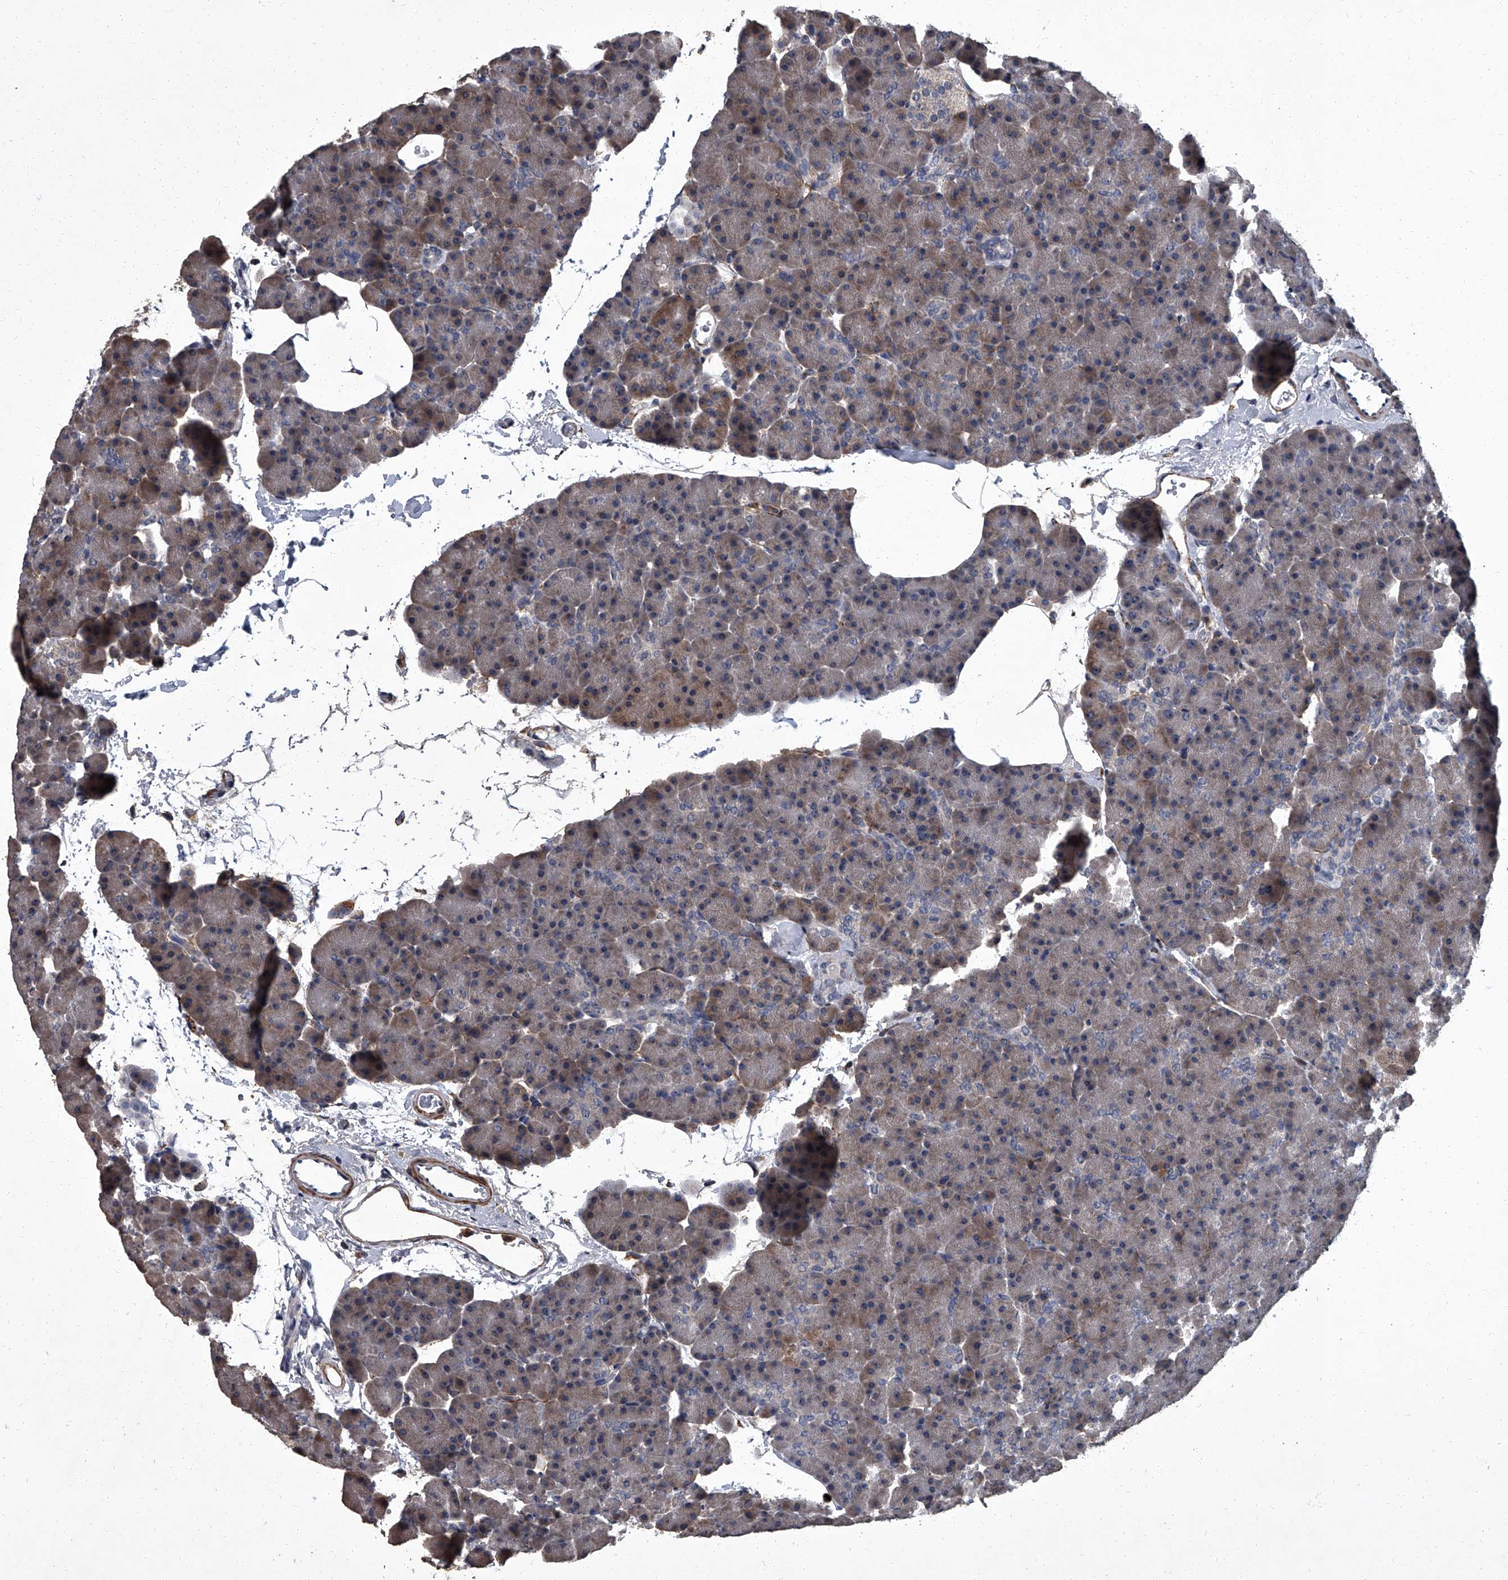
{"staining": {"intensity": "weak", "quantity": ">75%", "location": "cytoplasmic/membranous"}, "tissue": "pancreas", "cell_type": "Exocrine glandular cells", "image_type": "normal", "snomed": [{"axis": "morphology", "description": "Normal tissue, NOS"}, {"axis": "morphology", "description": "Carcinoid, malignant, NOS"}, {"axis": "topography", "description": "Pancreas"}], "caption": "Brown immunohistochemical staining in benign human pancreas shows weak cytoplasmic/membranous staining in about >75% of exocrine glandular cells.", "gene": "SIRT4", "patient": {"sex": "female", "age": 35}}